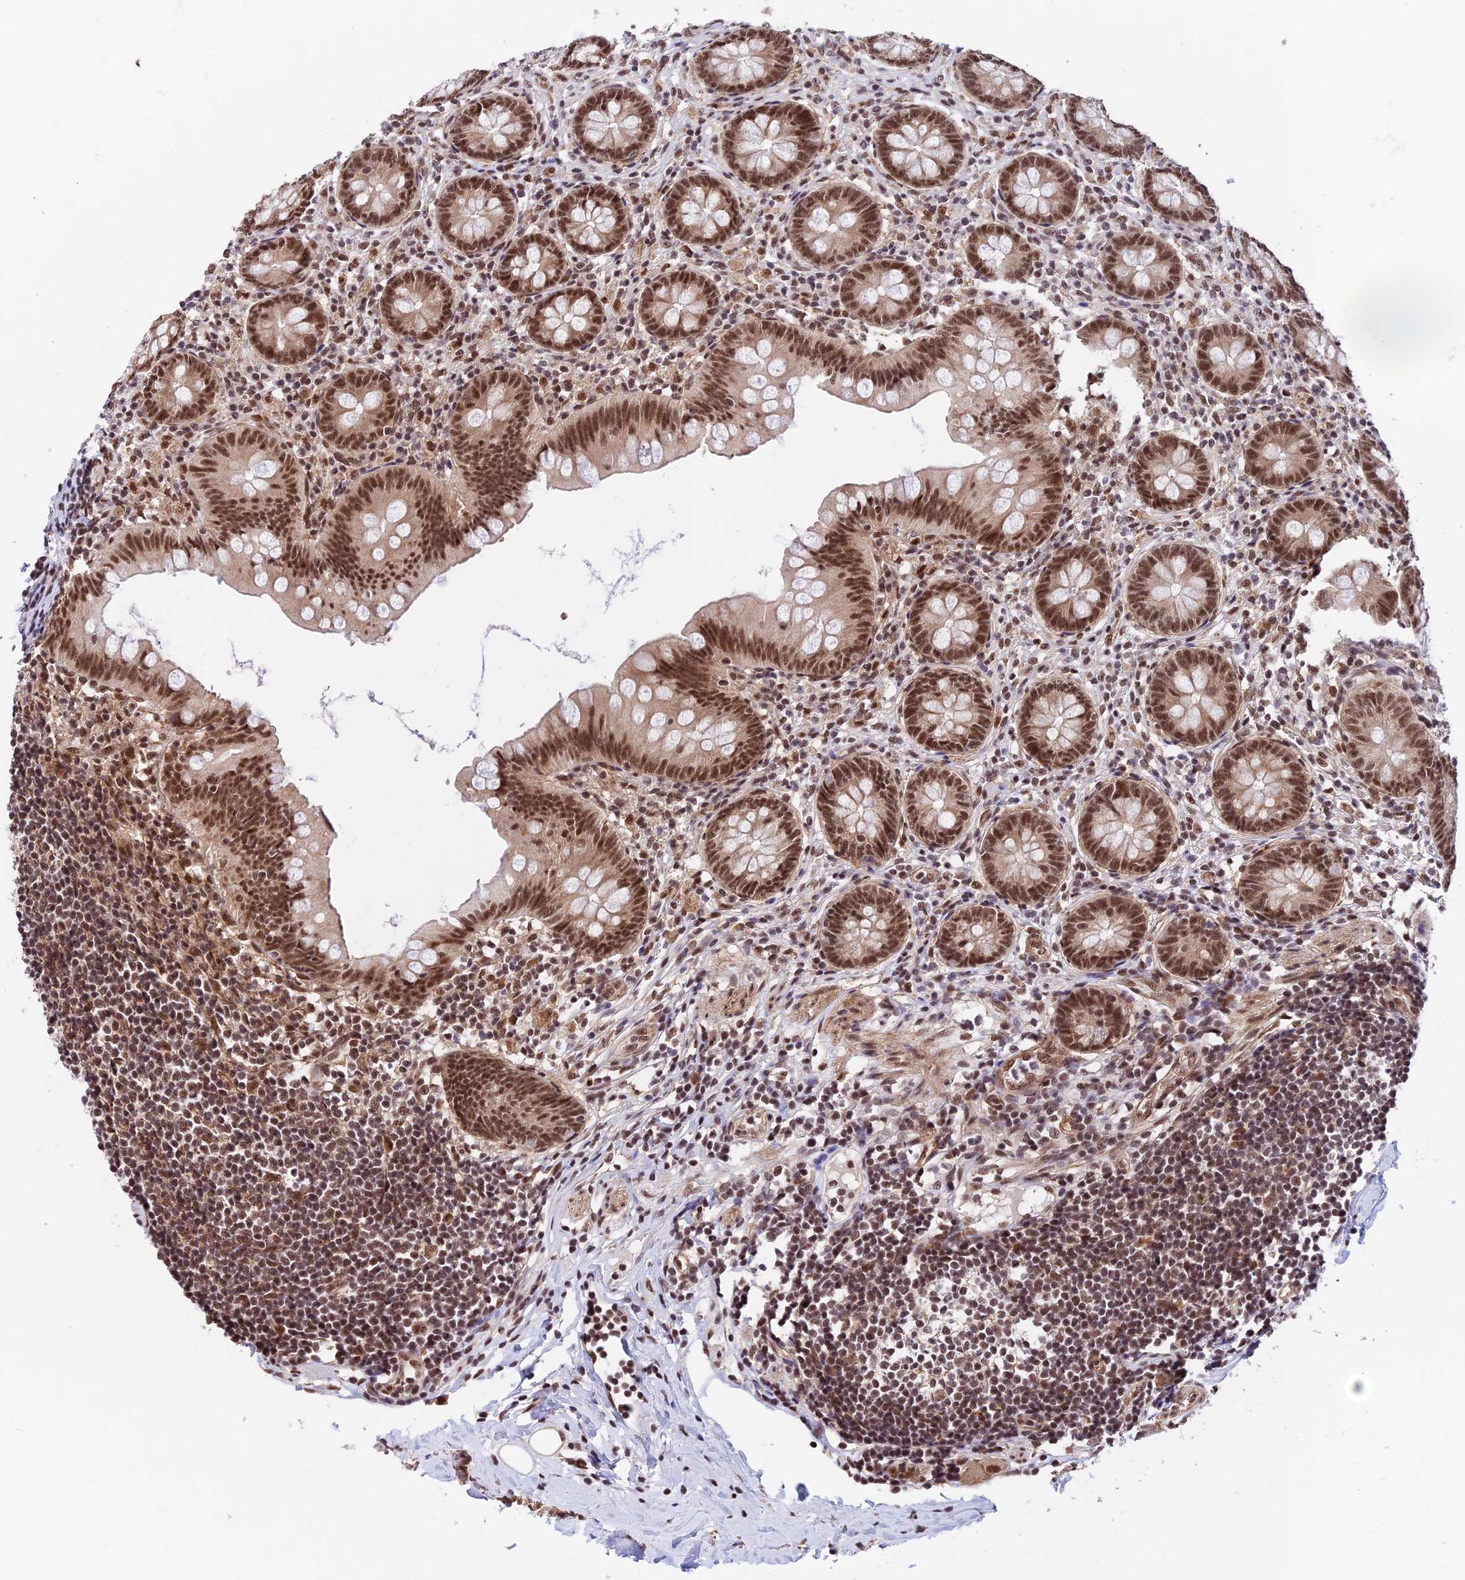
{"staining": {"intensity": "moderate", "quantity": ">75%", "location": "cytoplasmic/membranous,nuclear"}, "tissue": "appendix", "cell_type": "Glandular cells", "image_type": "normal", "snomed": [{"axis": "morphology", "description": "Normal tissue, NOS"}, {"axis": "topography", "description": "Appendix"}], "caption": "Immunohistochemical staining of normal human appendix reveals >75% levels of moderate cytoplasmic/membranous,nuclear protein expression in approximately >75% of glandular cells.", "gene": "RBM42", "patient": {"sex": "female", "age": 62}}